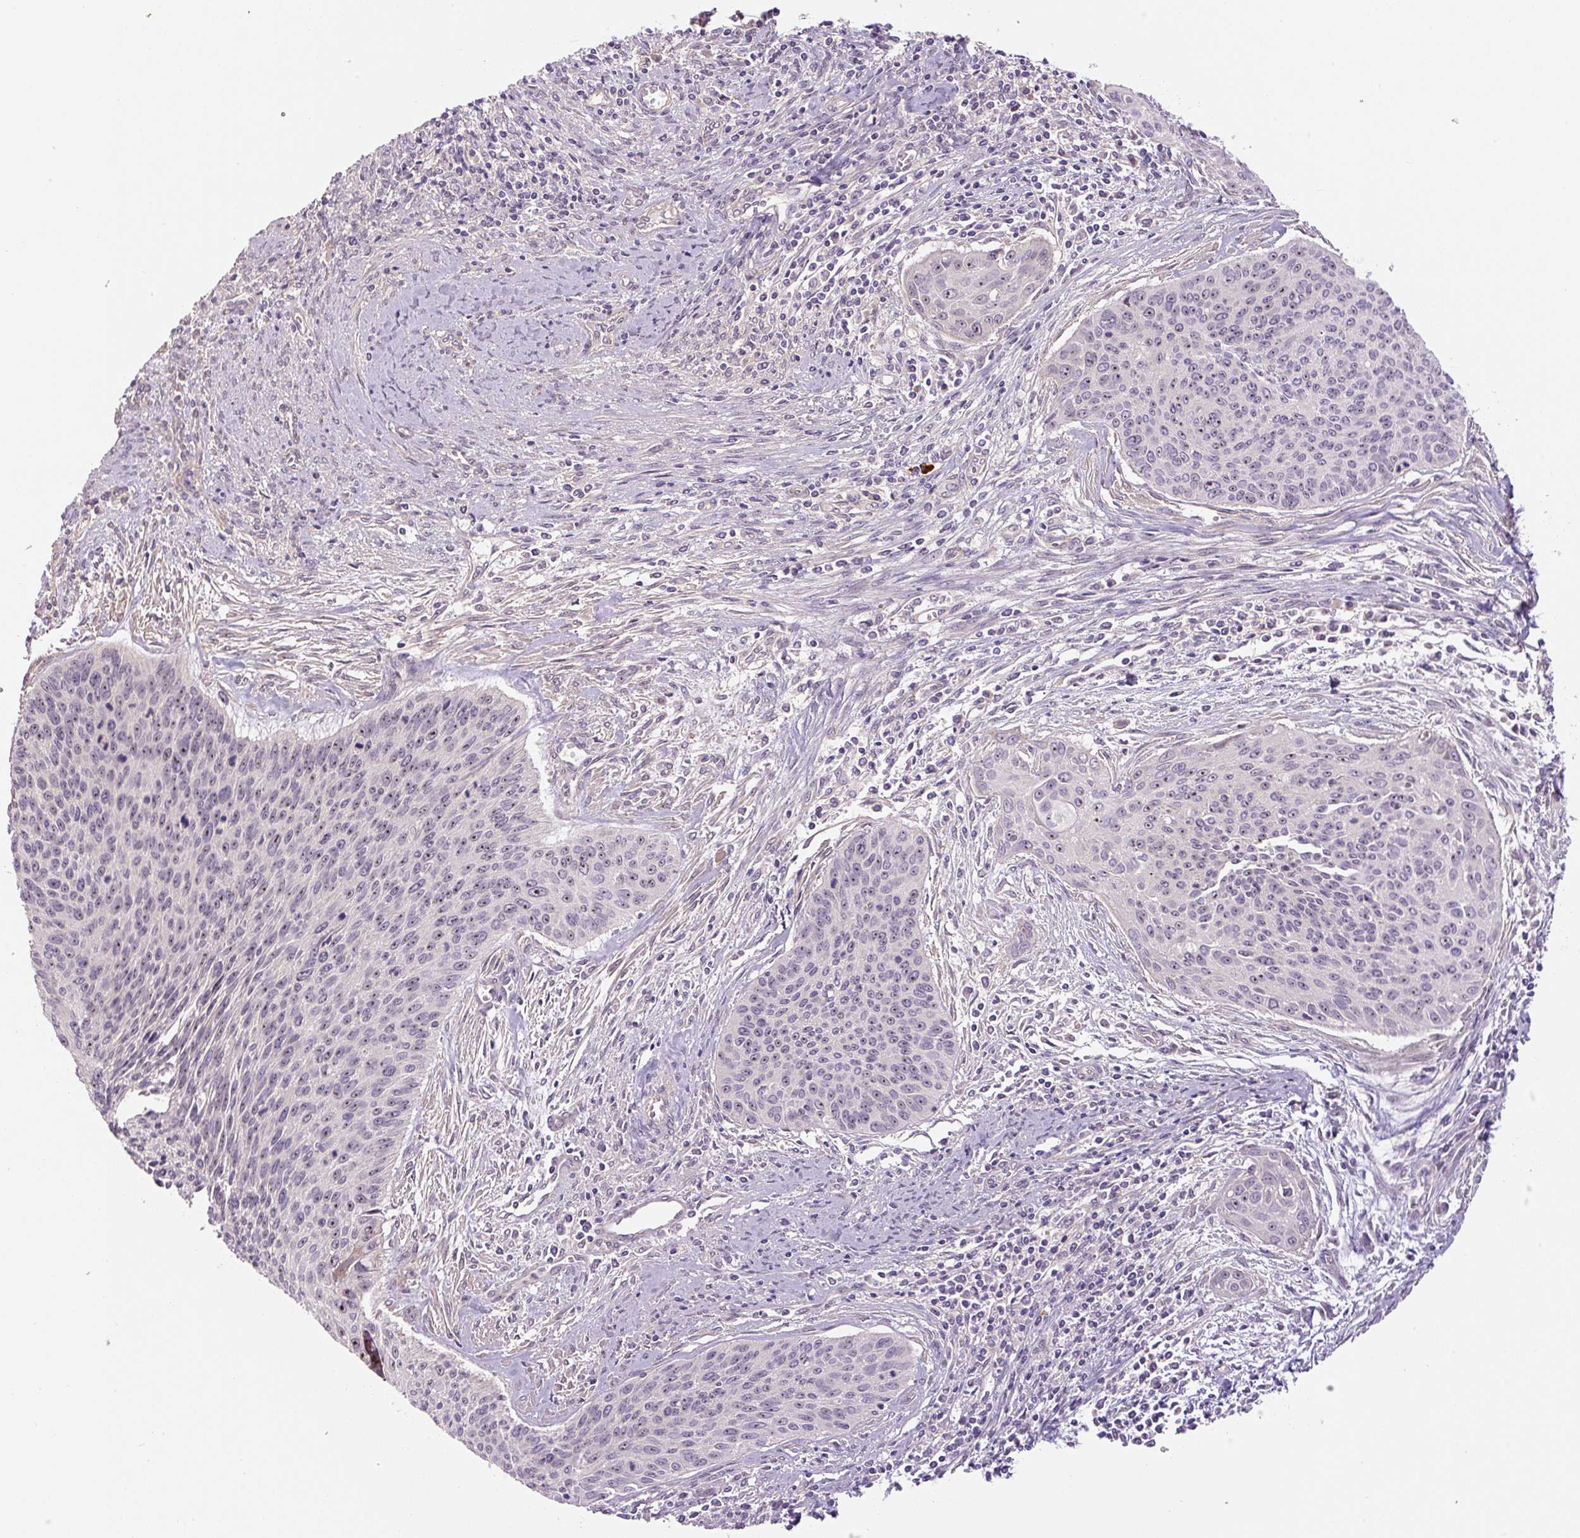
{"staining": {"intensity": "negative", "quantity": "none", "location": "none"}, "tissue": "cervical cancer", "cell_type": "Tumor cells", "image_type": "cancer", "snomed": [{"axis": "morphology", "description": "Squamous cell carcinoma, NOS"}, {"axis": "topography", "description": "Cervix"}], "caption": "Tumor cells show no significant protein positivity in cervical cancer (squamous cell carcinoma).", "gene": "TMEM151B", "patient": {"sex": "female", "age": 55}}